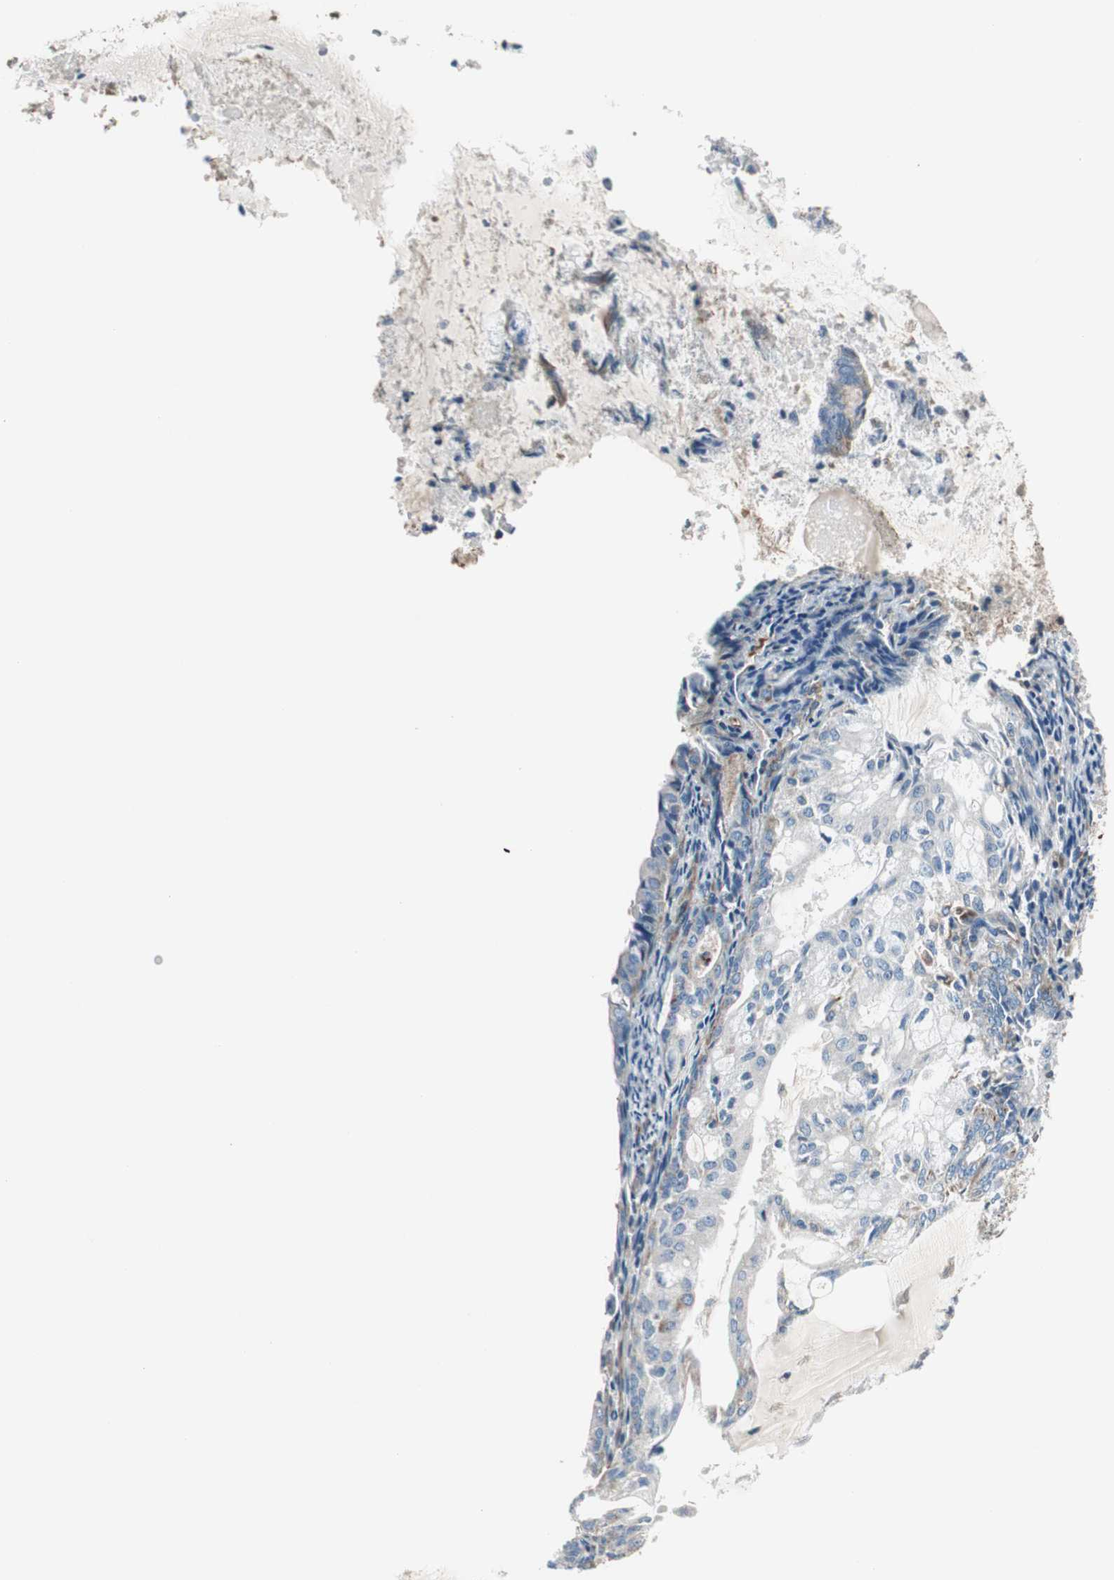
{"staining": {"intensity": "negative", "quantity": "none", "location": "none"}, "tissue": "endometrial cancer", "cell_type": "Tumor cells", "image_type": "cancer", "snomed": [{"axis": "morphology", "description": "Adenocarcinoma, NOS"}, {"axis": "topography", "description": "Endometrium"}], "caption": "High power microscopy histopathology image of an immunohistochemistry micrograph of endometrial adenocarcinoma, revealing no significant expression in tumor cells.", "gene": "SRCIN1", "patient": {"sex": "female", "age": 86}}